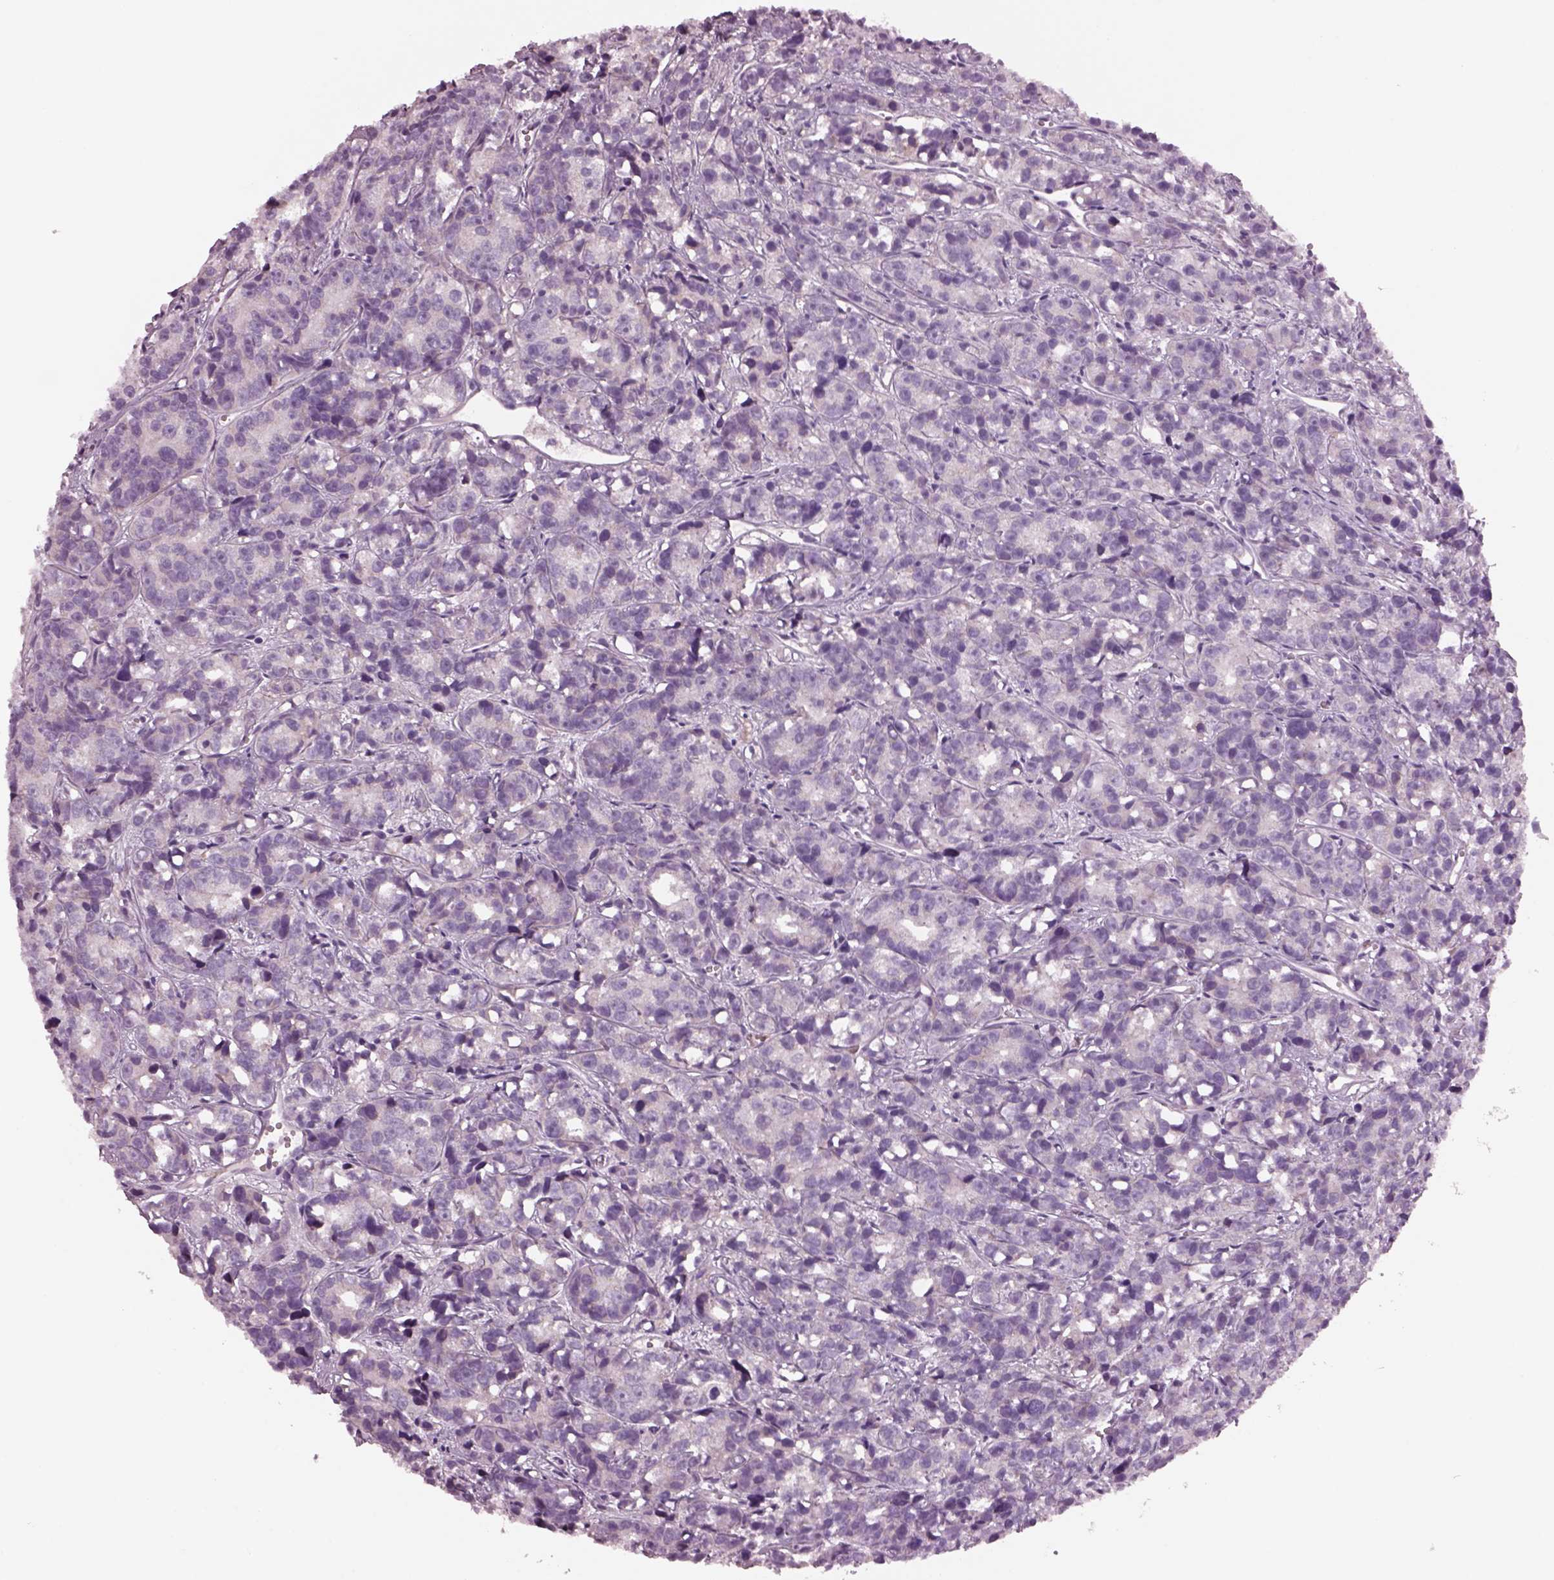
{"staining": {"intensity": "negative", "quantity": "none", "location": "none"}, "tissue": "prostate cancer", "cell_type": "Tumor cells", "image_type": "cancer", "snomed": [{"axis": "morphology", "description": "Adenocarcinoma, High grade"}, {"axis": "topography", "description": "Prostate"}], "caption": "Immunohistochemistry (IHC) of human high-grade adenocarcinoma (prostate) shows no expression in tumor cells.", "gene": "CYLC1", "patient": {"sex": "male", "age": 77}}